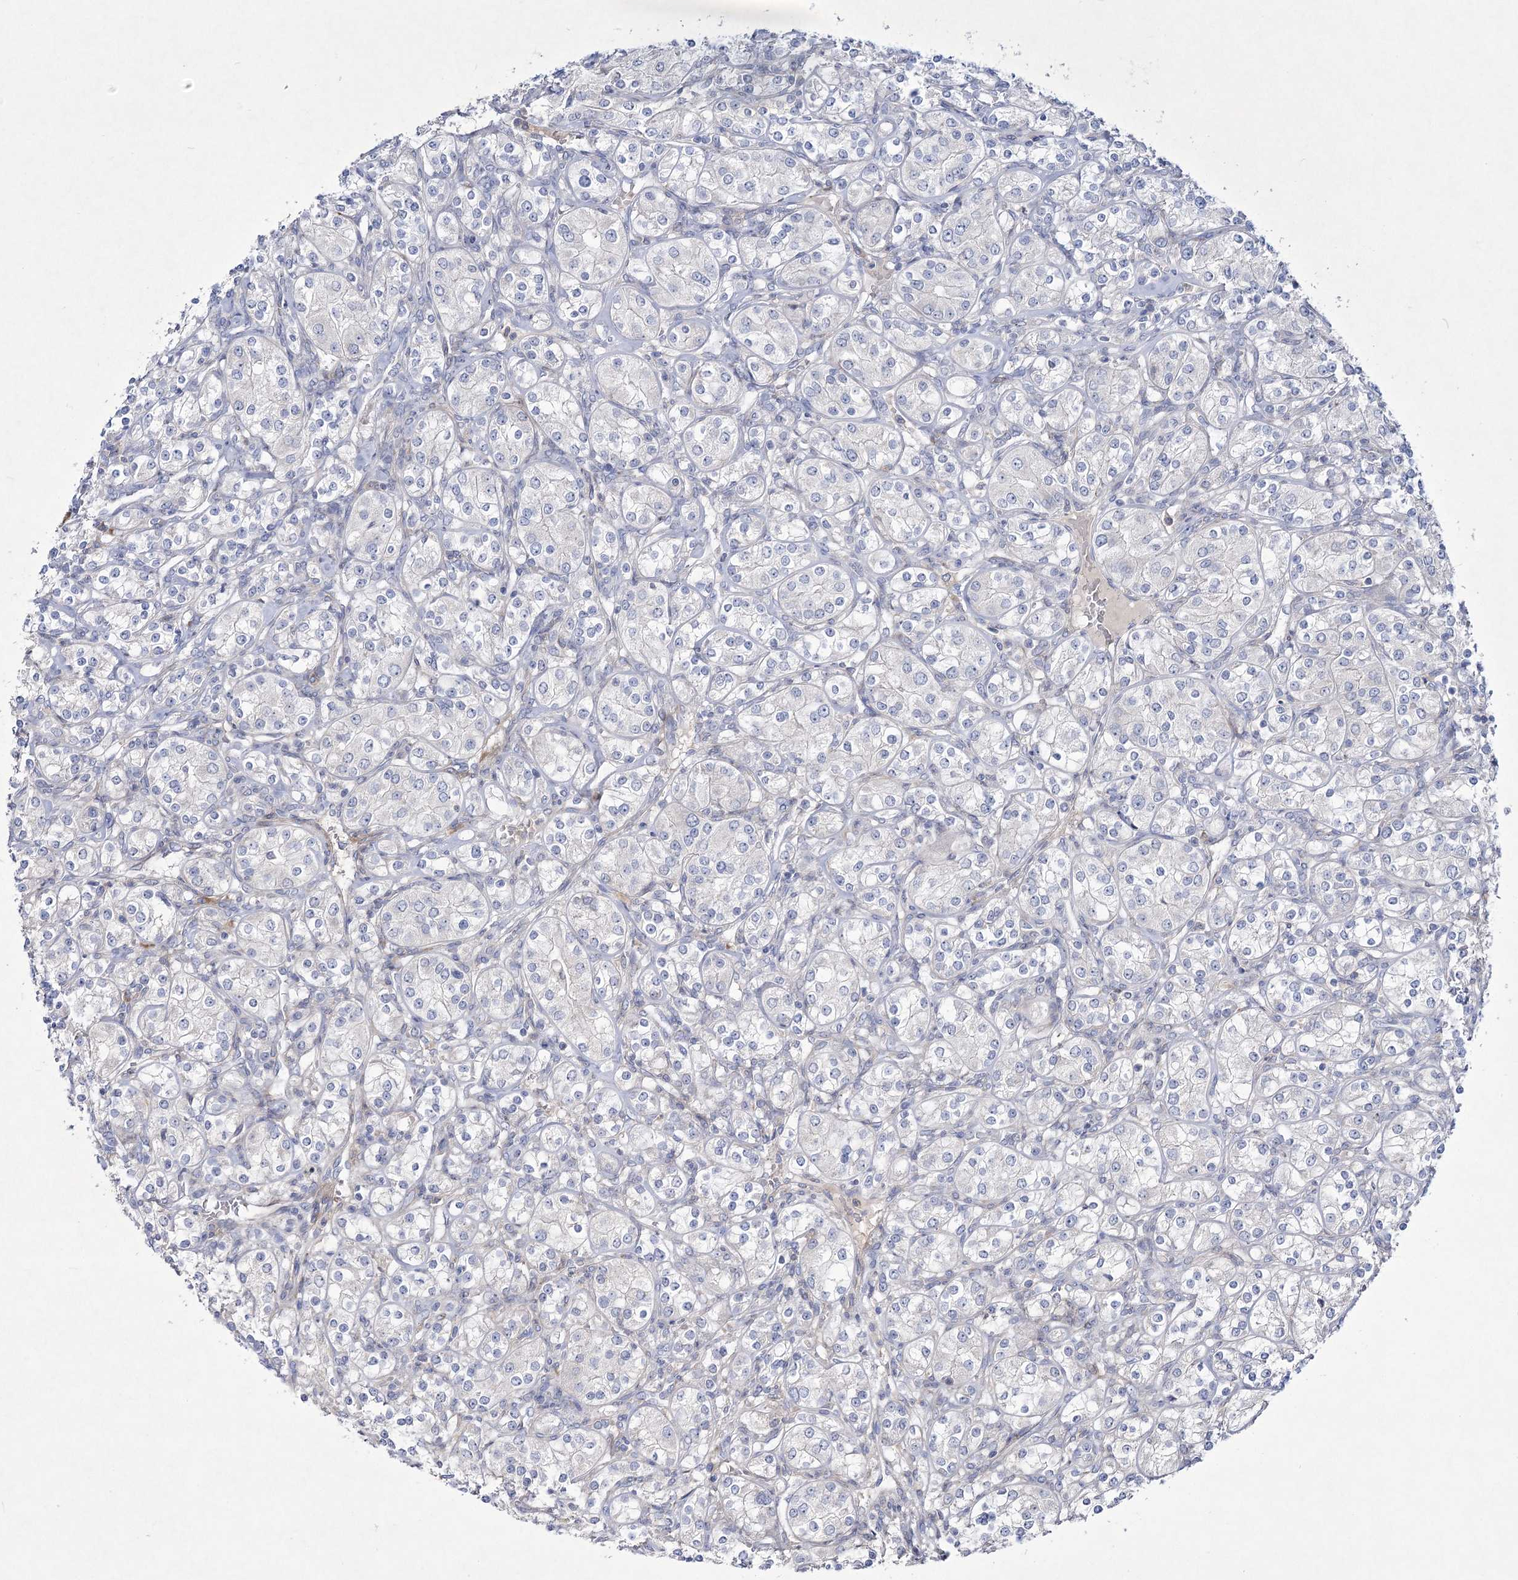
{"staining": {"intensity": "negative", "quantity": "none", "location": "none"}, "tissue": "renal cancer", "cell_type": "Tumor cells", "image_type": "cancer", "snomed": [{"axis": "morphology", "description": "Adenocarcinoma, NOS"}, {"axis": "topography", "description": "Kidney"}], "caption": "This is a histopathology image of immunohistochemistry staining of adenocarcinoma (renal), which shows no expression in tumor cells.", "gene": "ARFGEF3", "patient": {"sex": "male", "age": 77}}